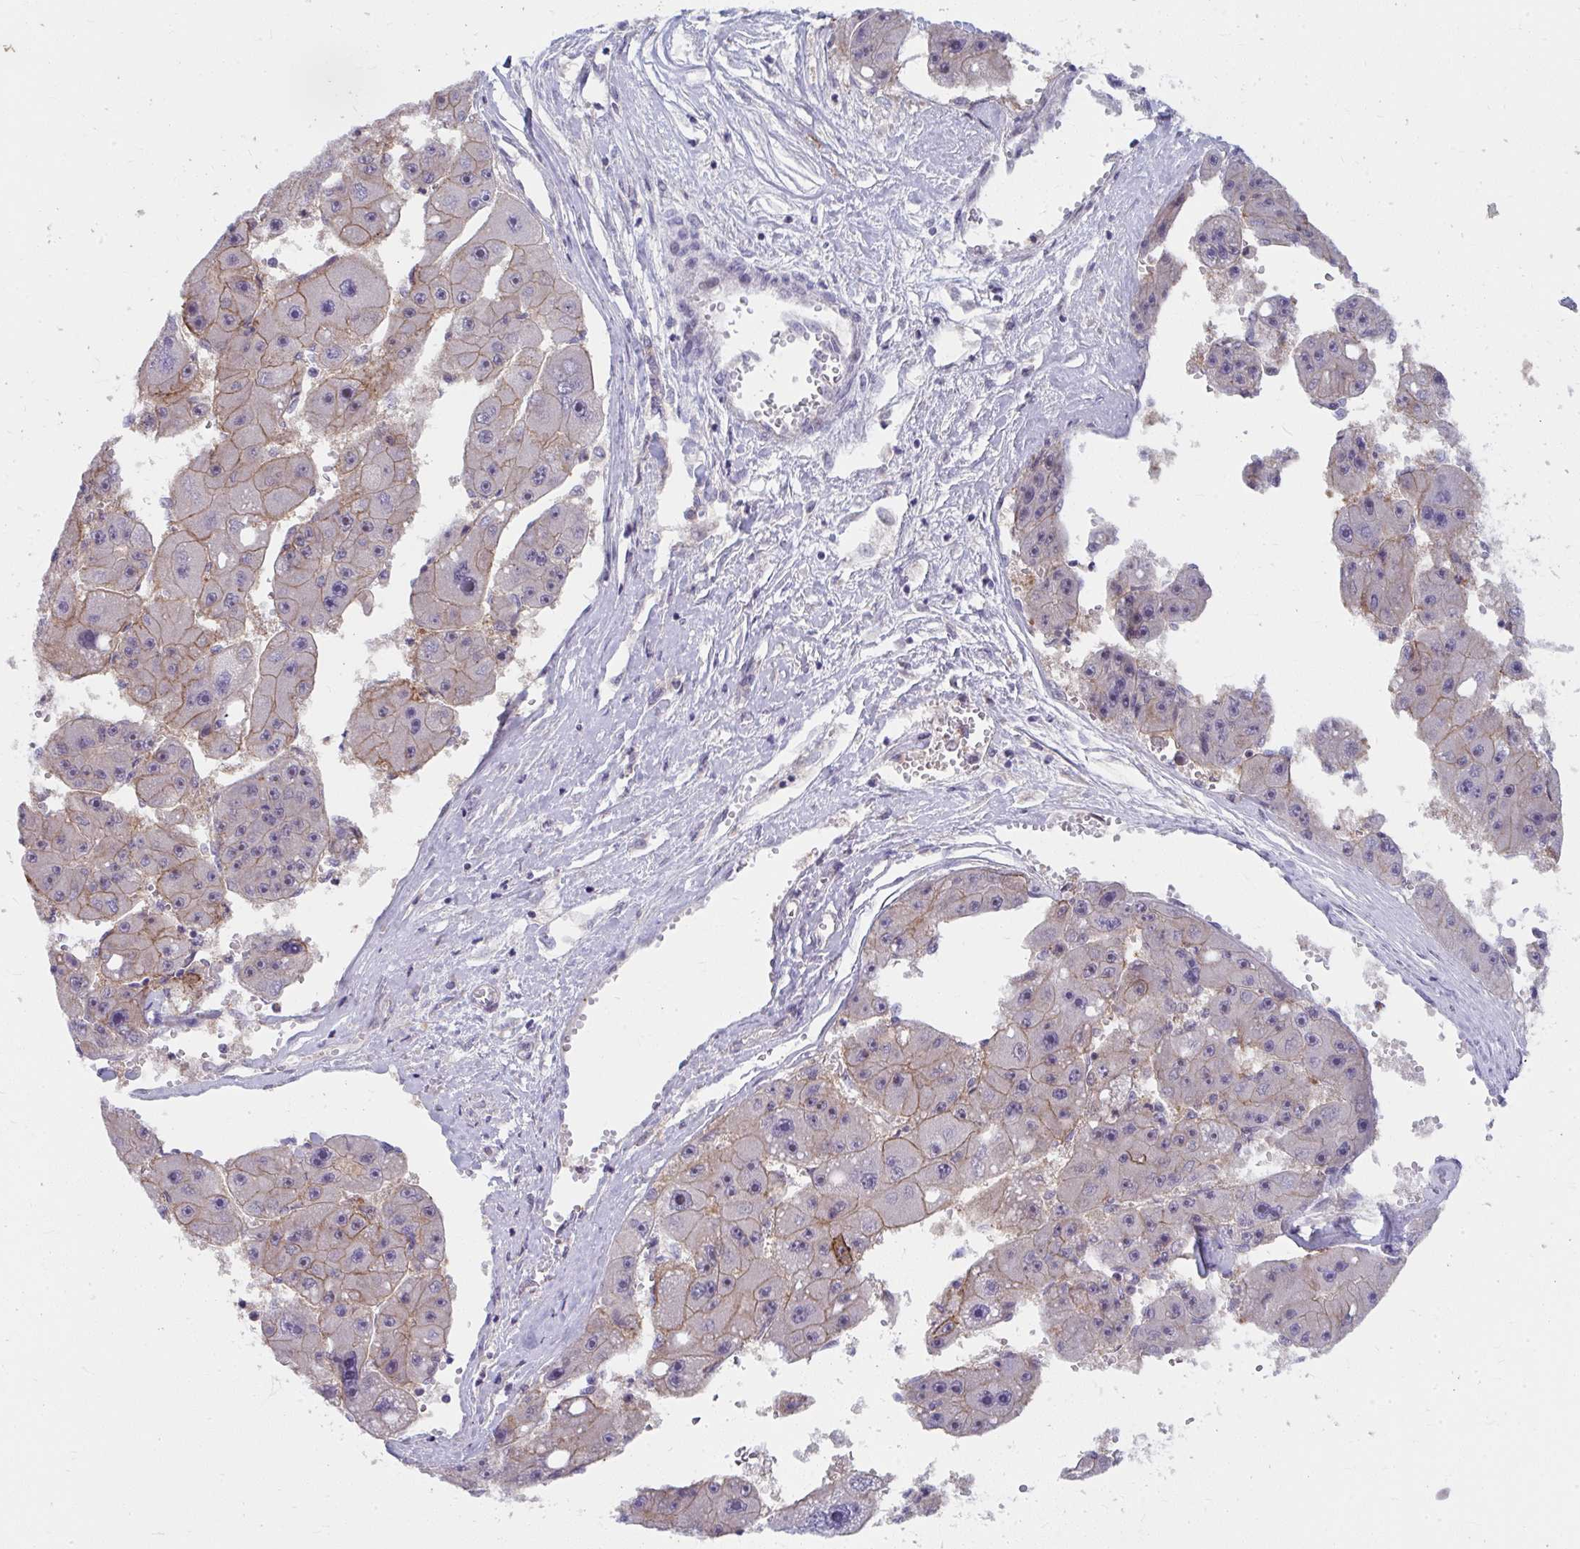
{"staining": {"intensity": "weak", "quantity": "25%-75%", "location": "cytoplasmic/membranous"}, "tissue": "liver cancer", "cell_type": "Tumor cells", "image_type": "cancer", "snomed": [{"axis": "morphology", "description": "Carcinoma, Hepatocellular, NOS"}, {"axis": "topography", "description": "Liver"}], "caption": "Immunohistochemistry micrograph of neoplastic tissue: liver cancer stained using IHC exhibits low levels of weak protein expression localized specifically in the cytoplasmic/membranous of tumor cells, appearing as a cytoplasmic/membranous brown color.", "gene": "MUS81", "patient": {"sex": "female", "age": 61}}